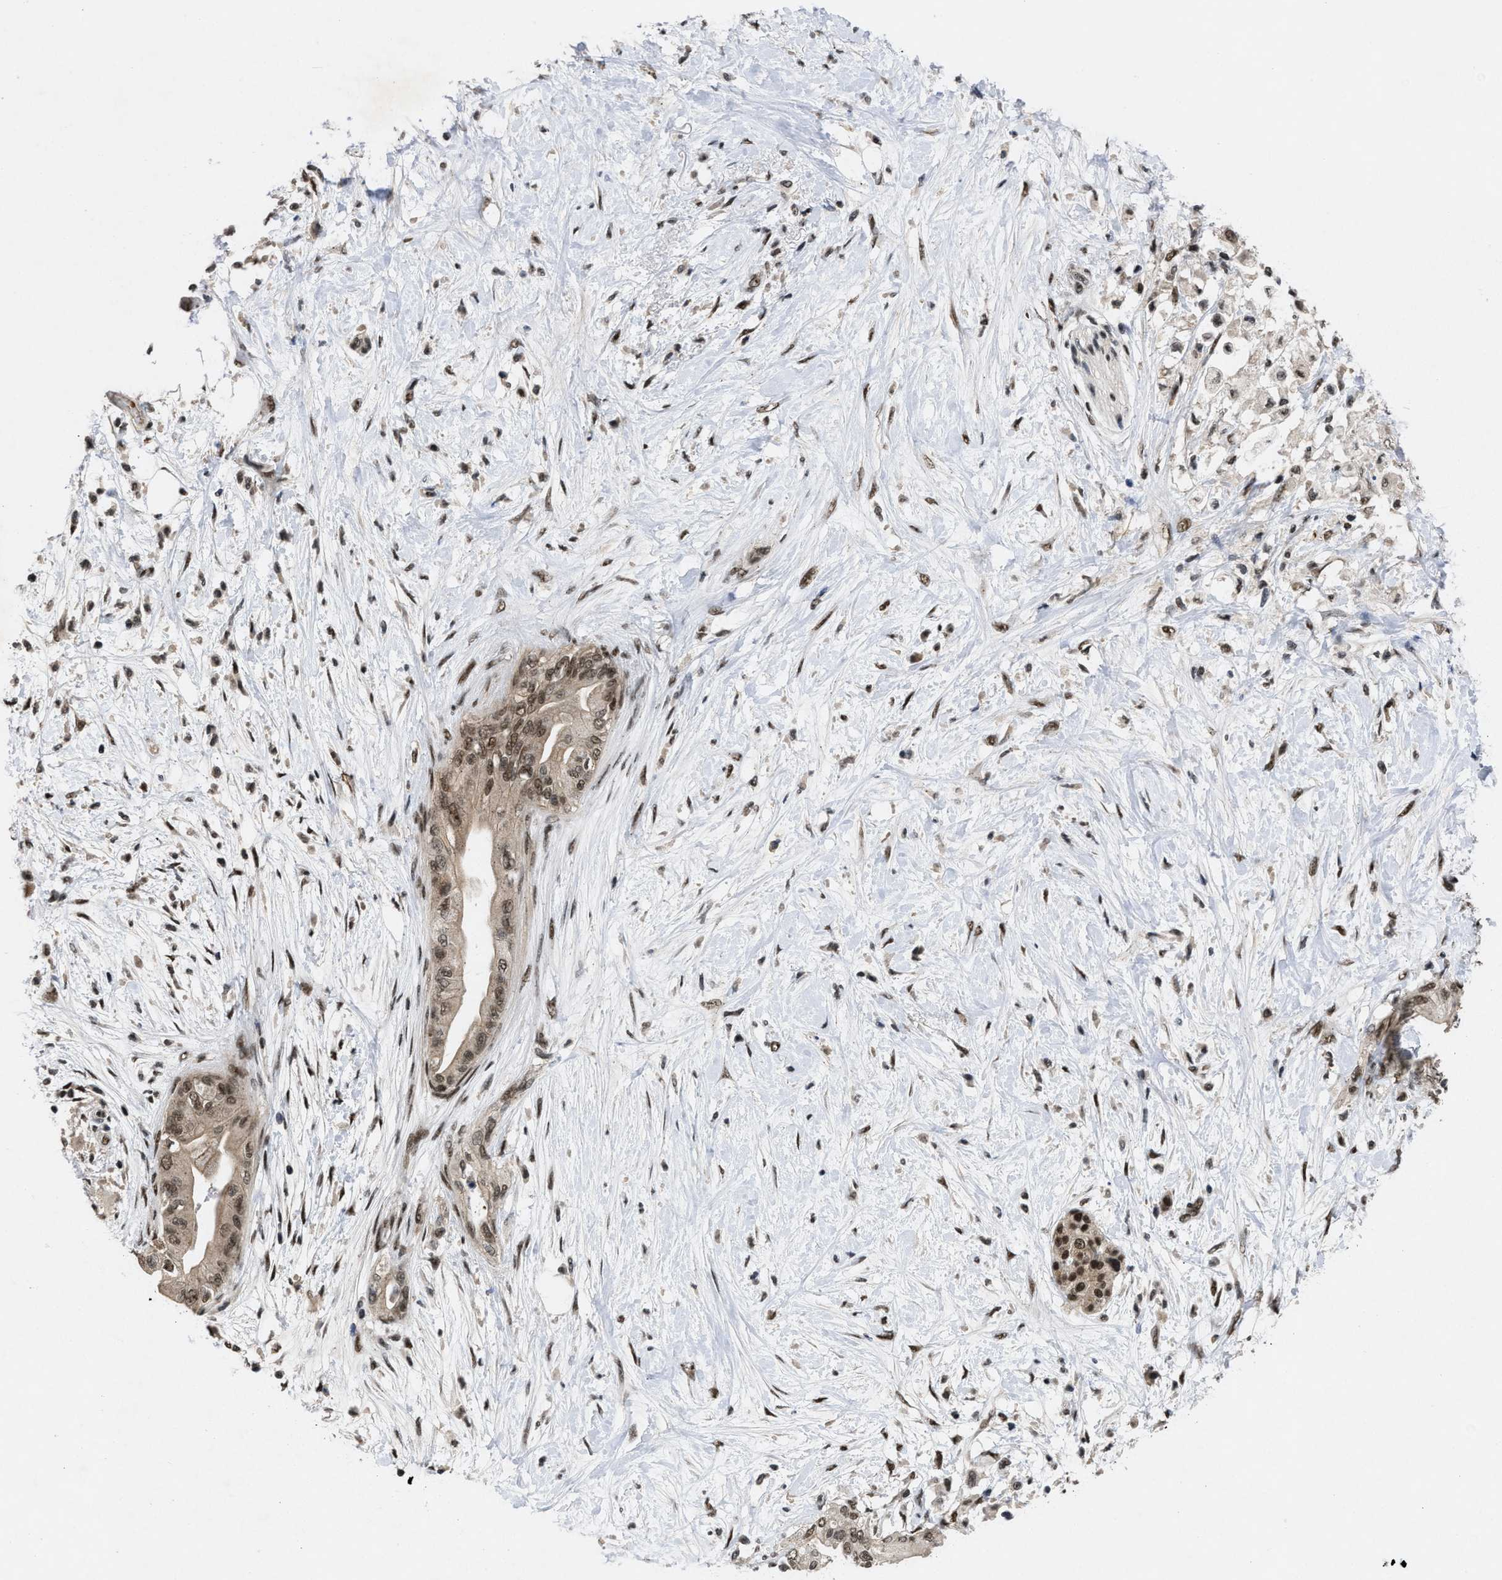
{"staining": {"intensity": "weak", "quantity": ">75%", "location": "cytoplasmic/membranous,nuclear"}, "tissue": "pancreatic cancer", "cell_type": "Tumor cells", "image_type": "cancer", "snomed": [{"axis": "morphology", "description": "Normal tissue, NOS"}, {"axis": "morphology", "description": "Adenocarcinoma, NOS"}, {"axis": "topography", "description": "Pancreas"}, {"axis": "topography", "description": "Duodenum"}], "caption": "Immunohistochemical staining of human pancreatic cancer demonstrates low levels of weak cytoplasmic/membranous and nuclear positivity in approximately >75% of tumor cells. The staining is performed using DAB (3,3'-diaminobenzidine) brown chromogen to label protein expression. The nuclei are counter-stained blue using hematoxylin.", "gene": "ZNF346", "patient": {"sex": "female", "age": 60}}